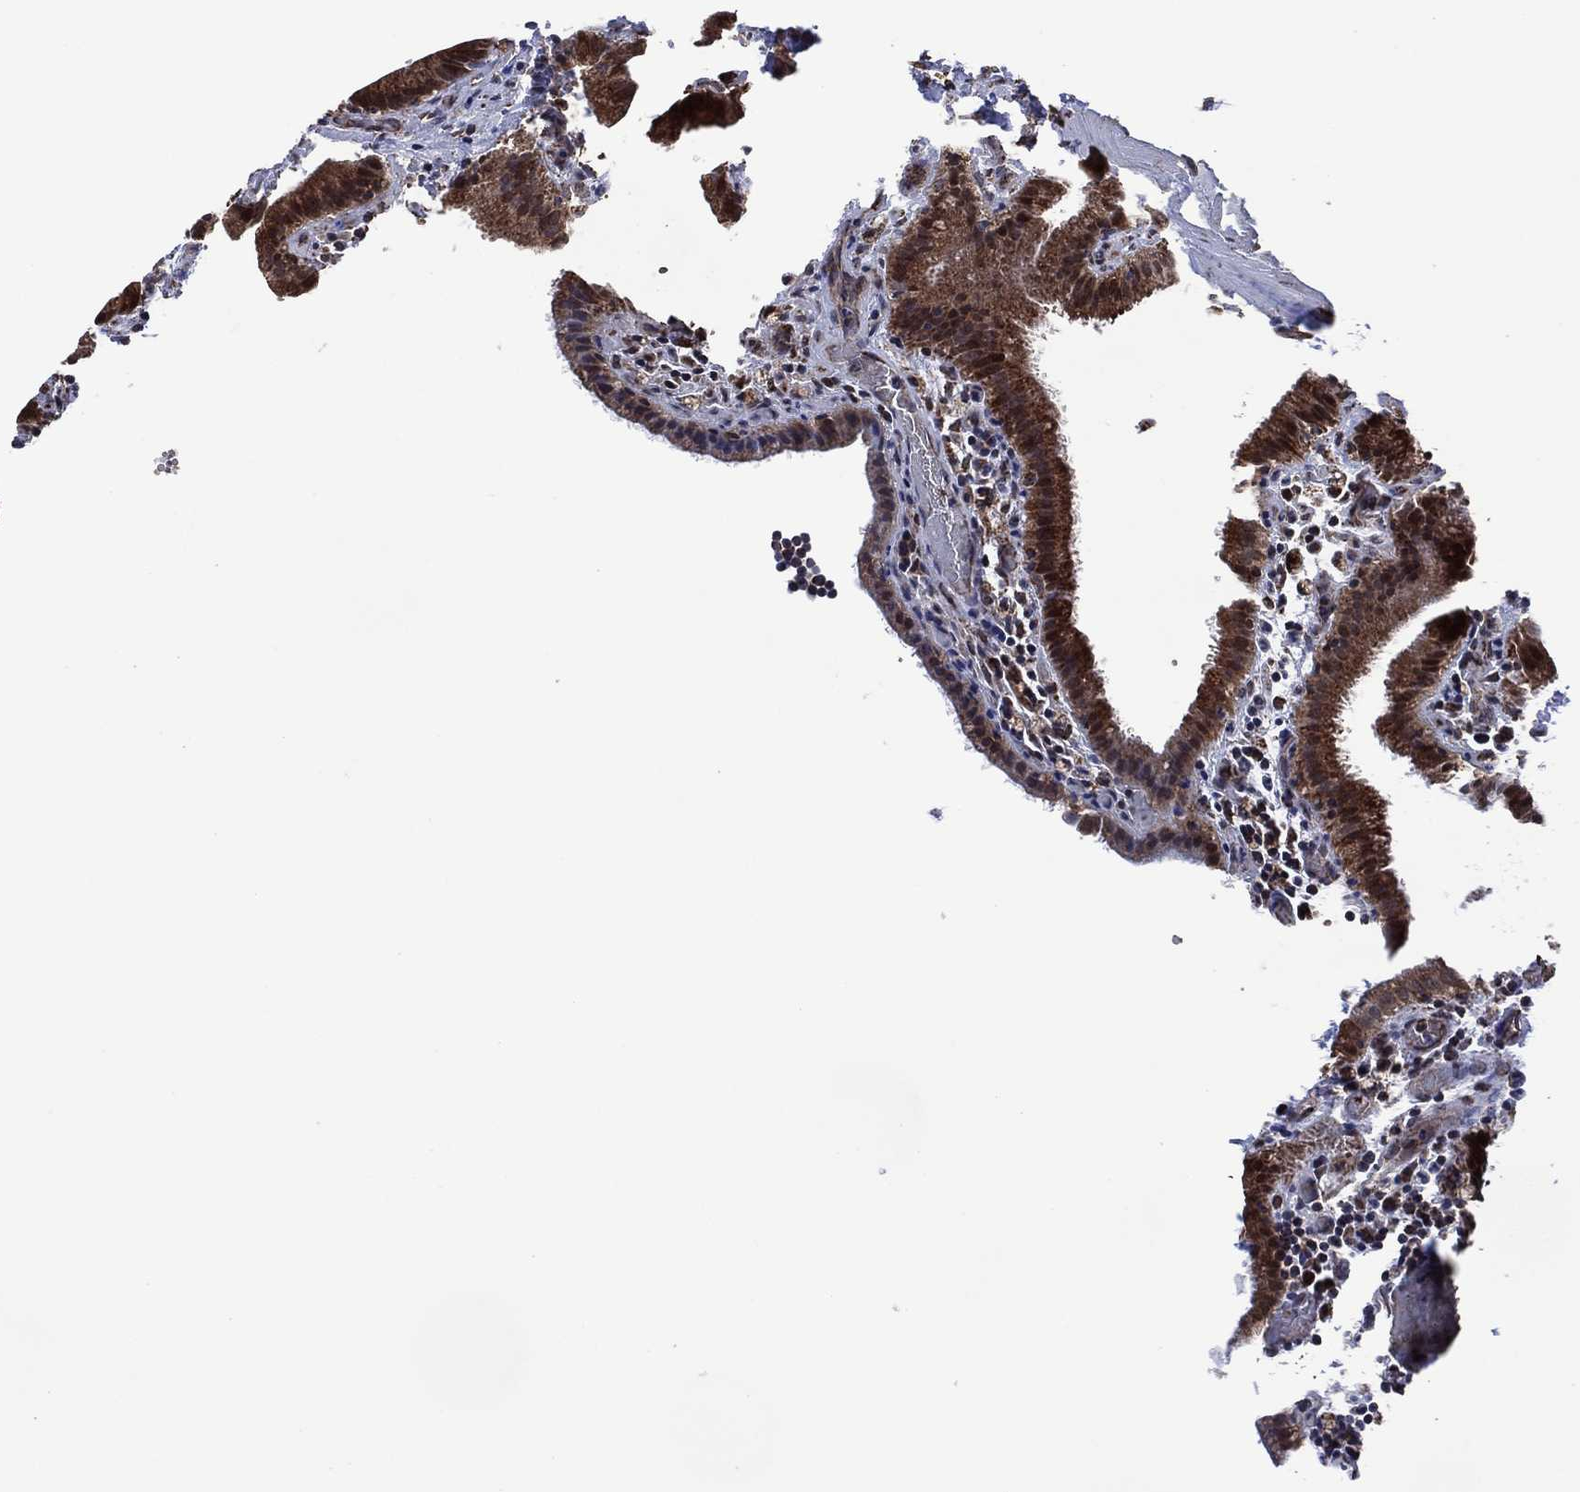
{"staining": {"intensity": "moderate", "quantity": "25%-75%", "location": "cytoplasmic/membranous"}, "tissue": "gallbladder", "cell_type": "Glandular cells", "image_type": "normal", "snomed": [{"axis": "morphology", "description": "Normal tissue, NOS"}, {"axis": "topography", "description": "Gallbladder"}], "caption": "Brown immunohistochemical staining in normal gallbladder demonstrates moderate cytoplasmic/membranous staining in about 25%-75% of glandular cells.", "gene": "HTD2", "patient": {"sex": "male", "age": 62}}